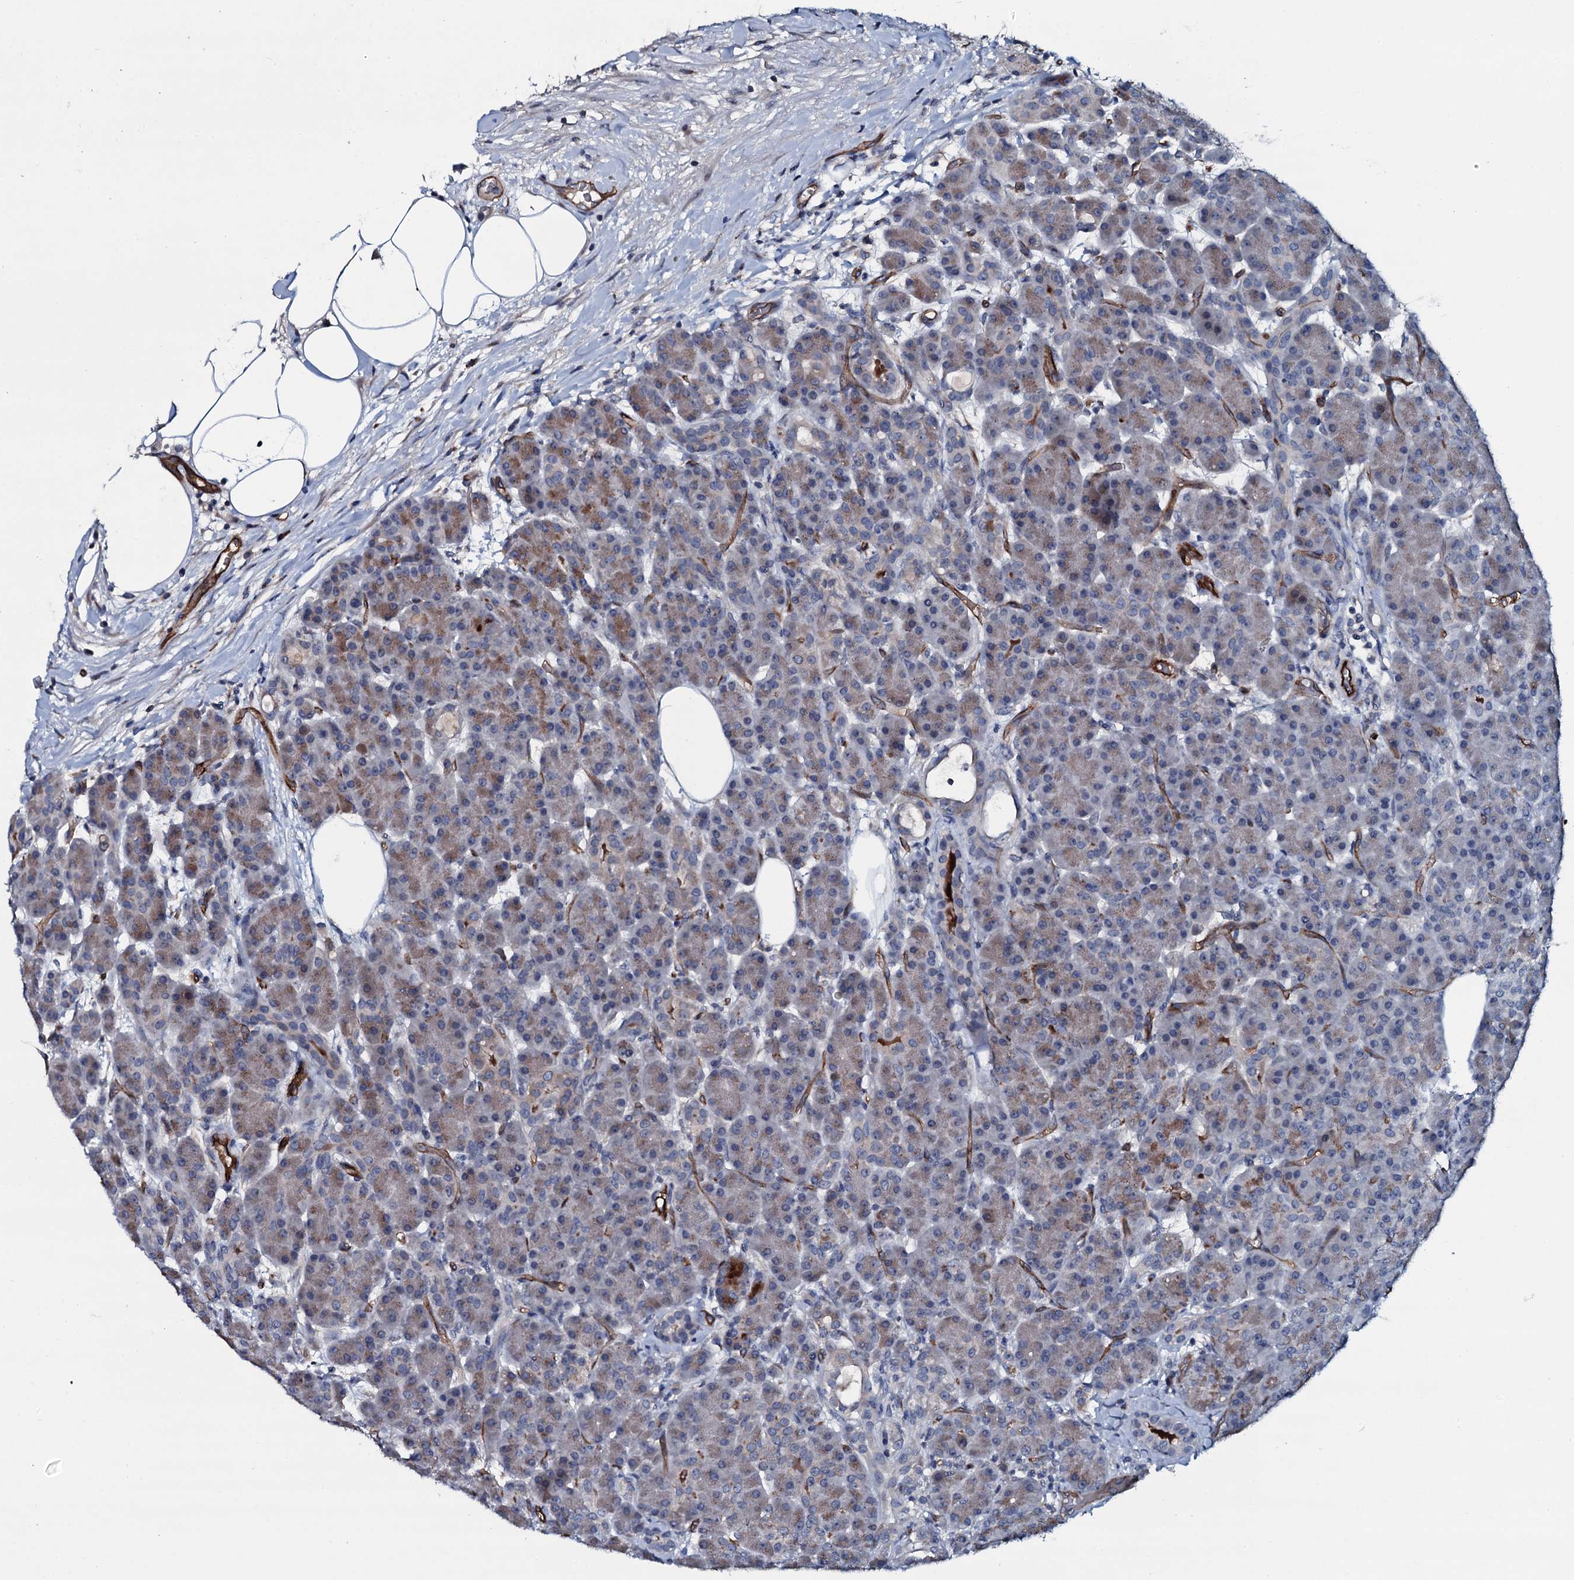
{"staining": {"intensity": "weak", "quantity": ">75%", "location": "cytoplasmic/membranous"}, "tissue": "pancreas", "cell_type": "Exocrine glandular cells", "image_type": "normal", "snomed": [{"axis": "morphology", "description": "Normal tissue, NOS"}, {"axis": "topography", "description": "Pancreas"}], "caption": "Benign pancreas exhibits weak cytoplasmic/membranous positivity in approximately >75% of exocrine glandular cells (DAB (3,3'-diaminobenzidine) IHC, brown staining for protein, blue staining for nuclei)..", "gene": "CLEC14A", "patient": {"sex": "male", "age": 63}}